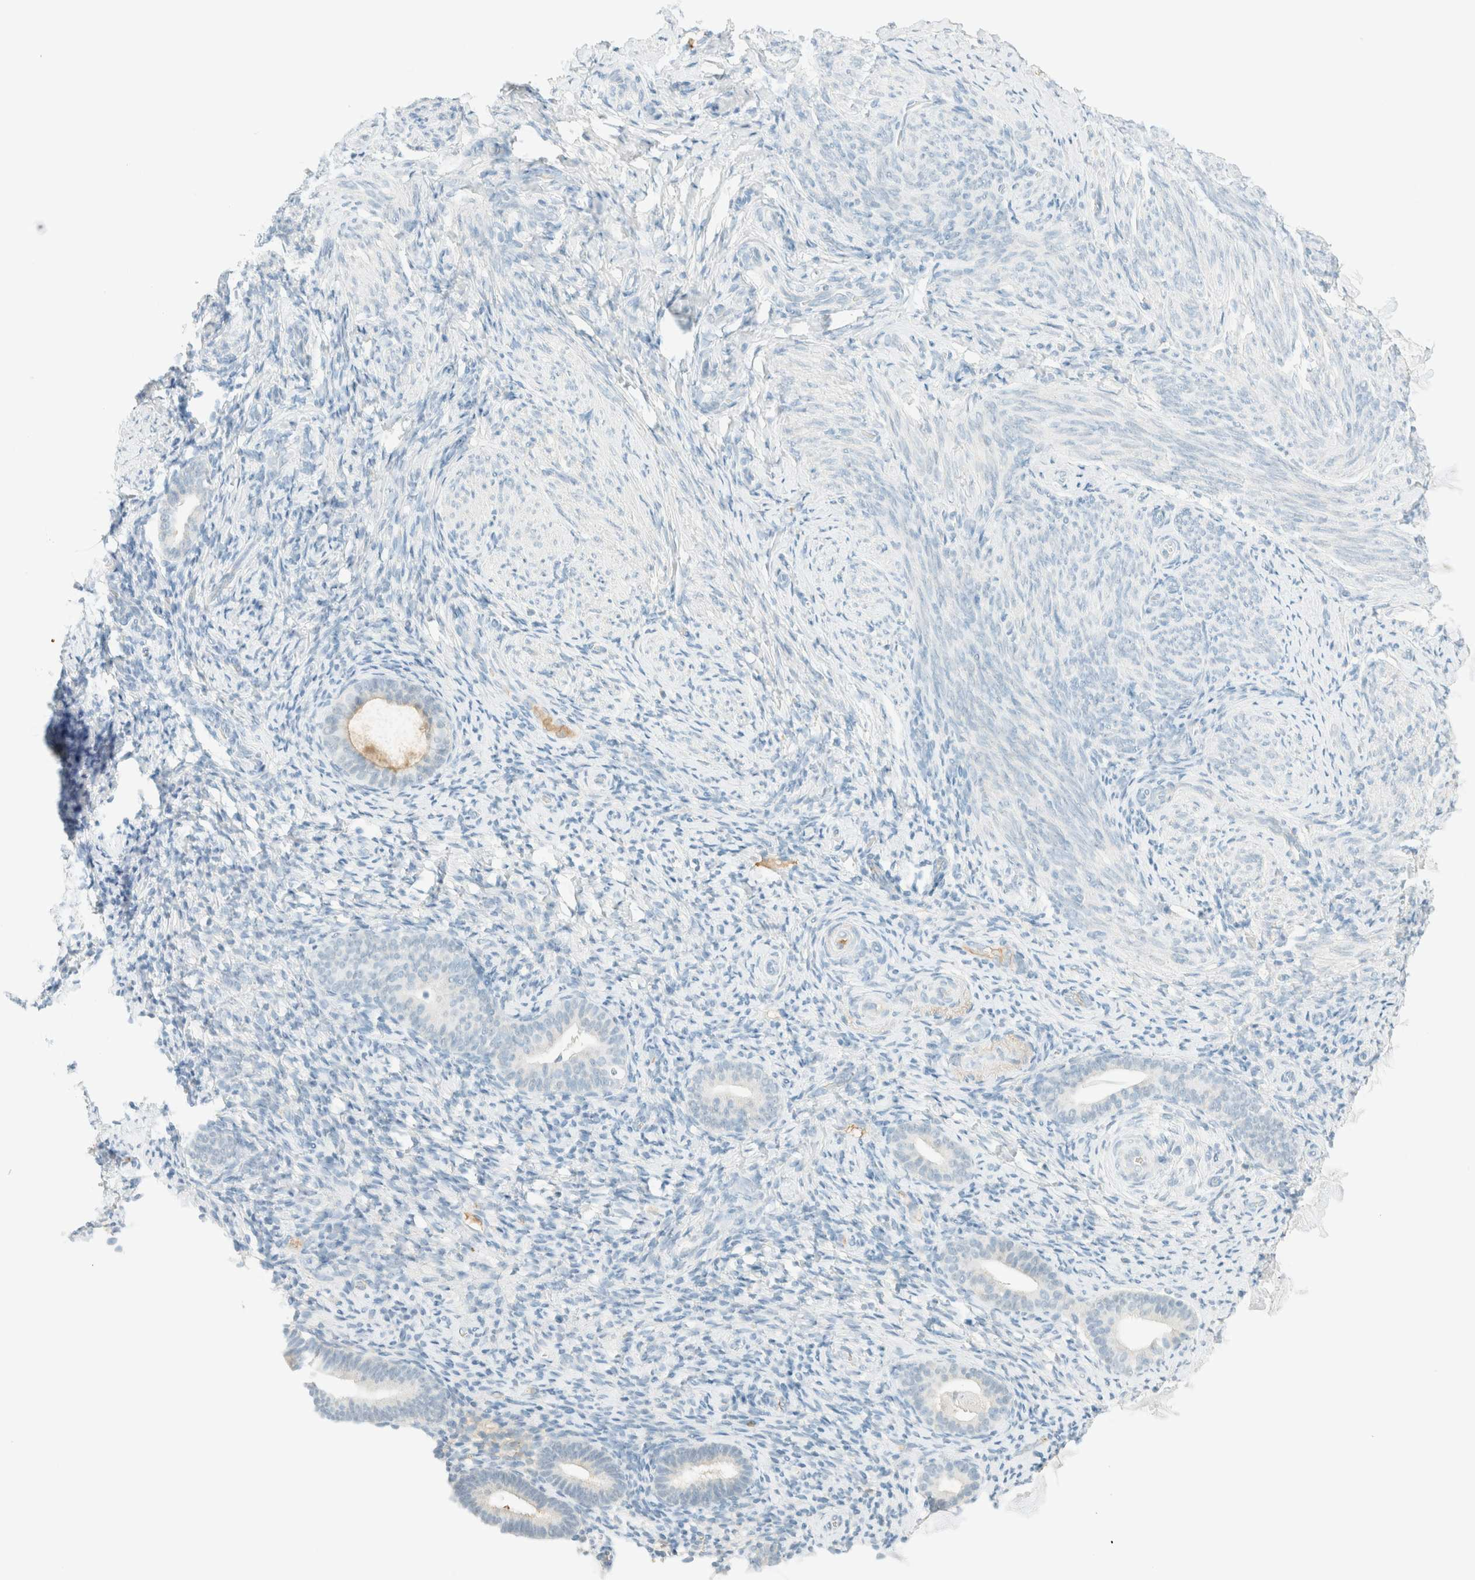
{"staining": {"intensity": "negative", "quantity": "none", "location": "none"}, "tissue": "endometrium", "cell_type": "Cells in endometrial stroma", "image_type": "normal", "snomed": [{"axis": "morphology", "description": "Normal tissue, NOS"}, {"axis": "topography", "description": "Endometrium"}], "caption": "High magnification brightfield microscopy of benign endometrium stained with DAB (3,3'-diaminobenzidine) (brown) and counterstained with hematoxylin (blue): cells in endometrial stroma show no significant positivity.", "gene": "GPA33", "patient": {"sex": "female", "age": 51}}